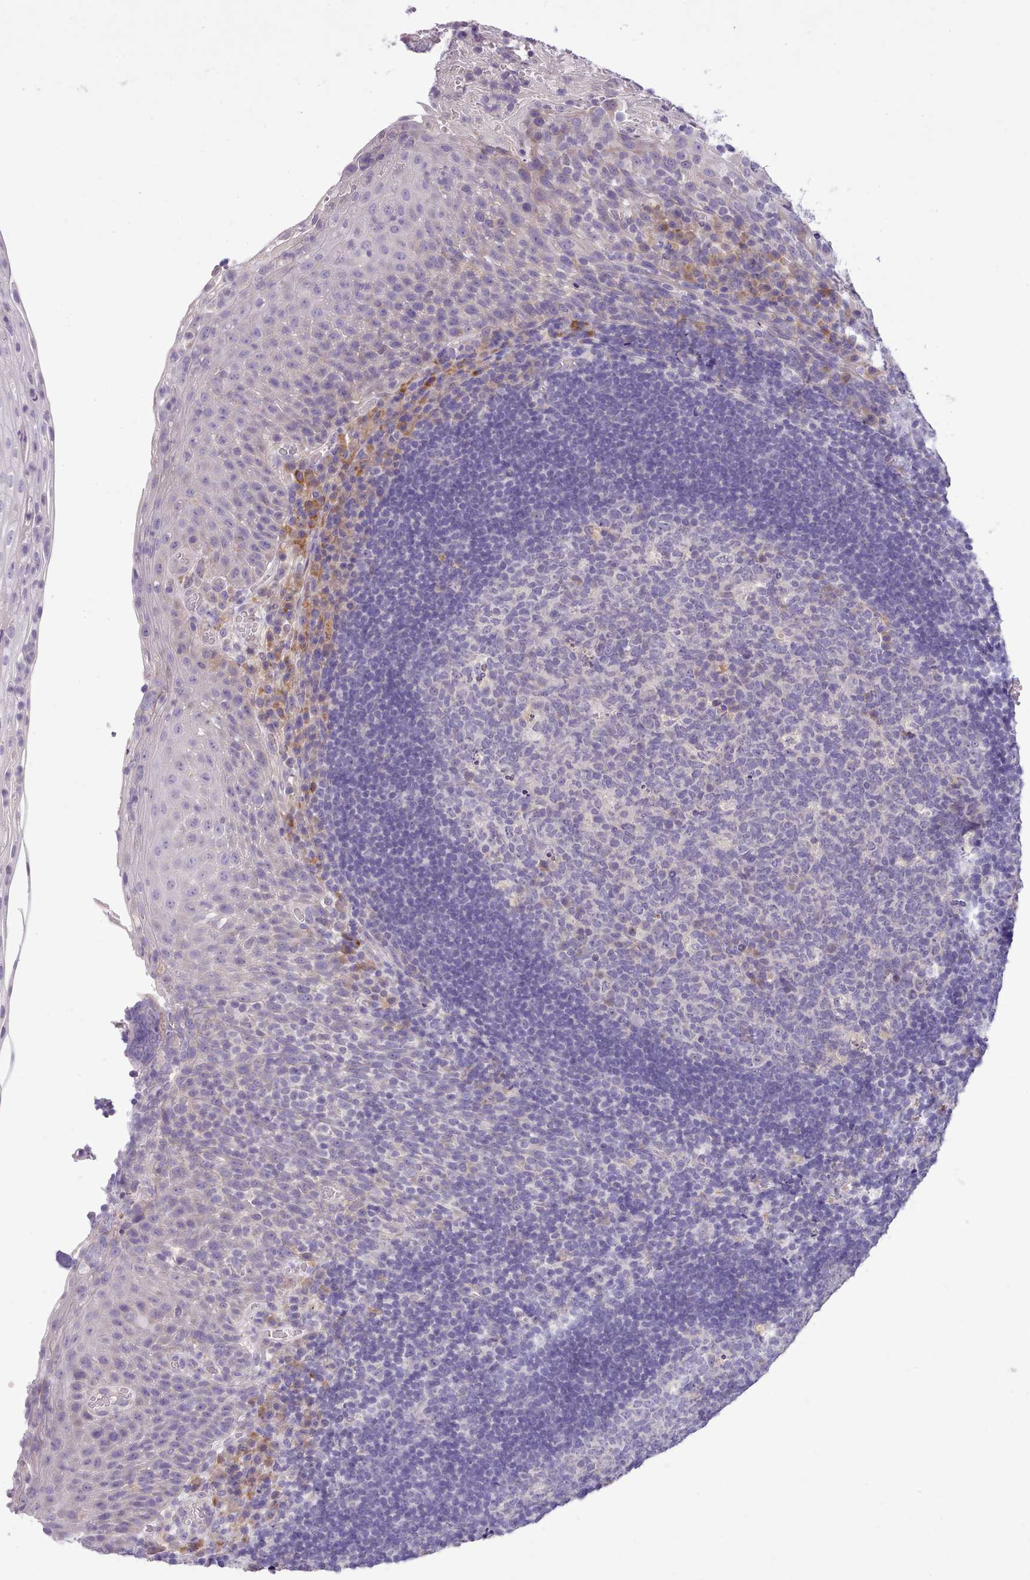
{"staining": {"intensity": "negative", "quantity": "none", "location": "none"}, "tissue": "tonsil", "cell_type": "Germinal center cells", "image_type": "normal", "snomed": [{"axis": "morphology", "description": "Normal tissue, NOS"}, {"axis": "topography", "description": "Tonsil"}], "caption": "Micrograph shows no significant protein staining in germinal center cells of normal tonsil.", "gene": "FAM83E", "patient": {"sex": "male", "age": 17}}